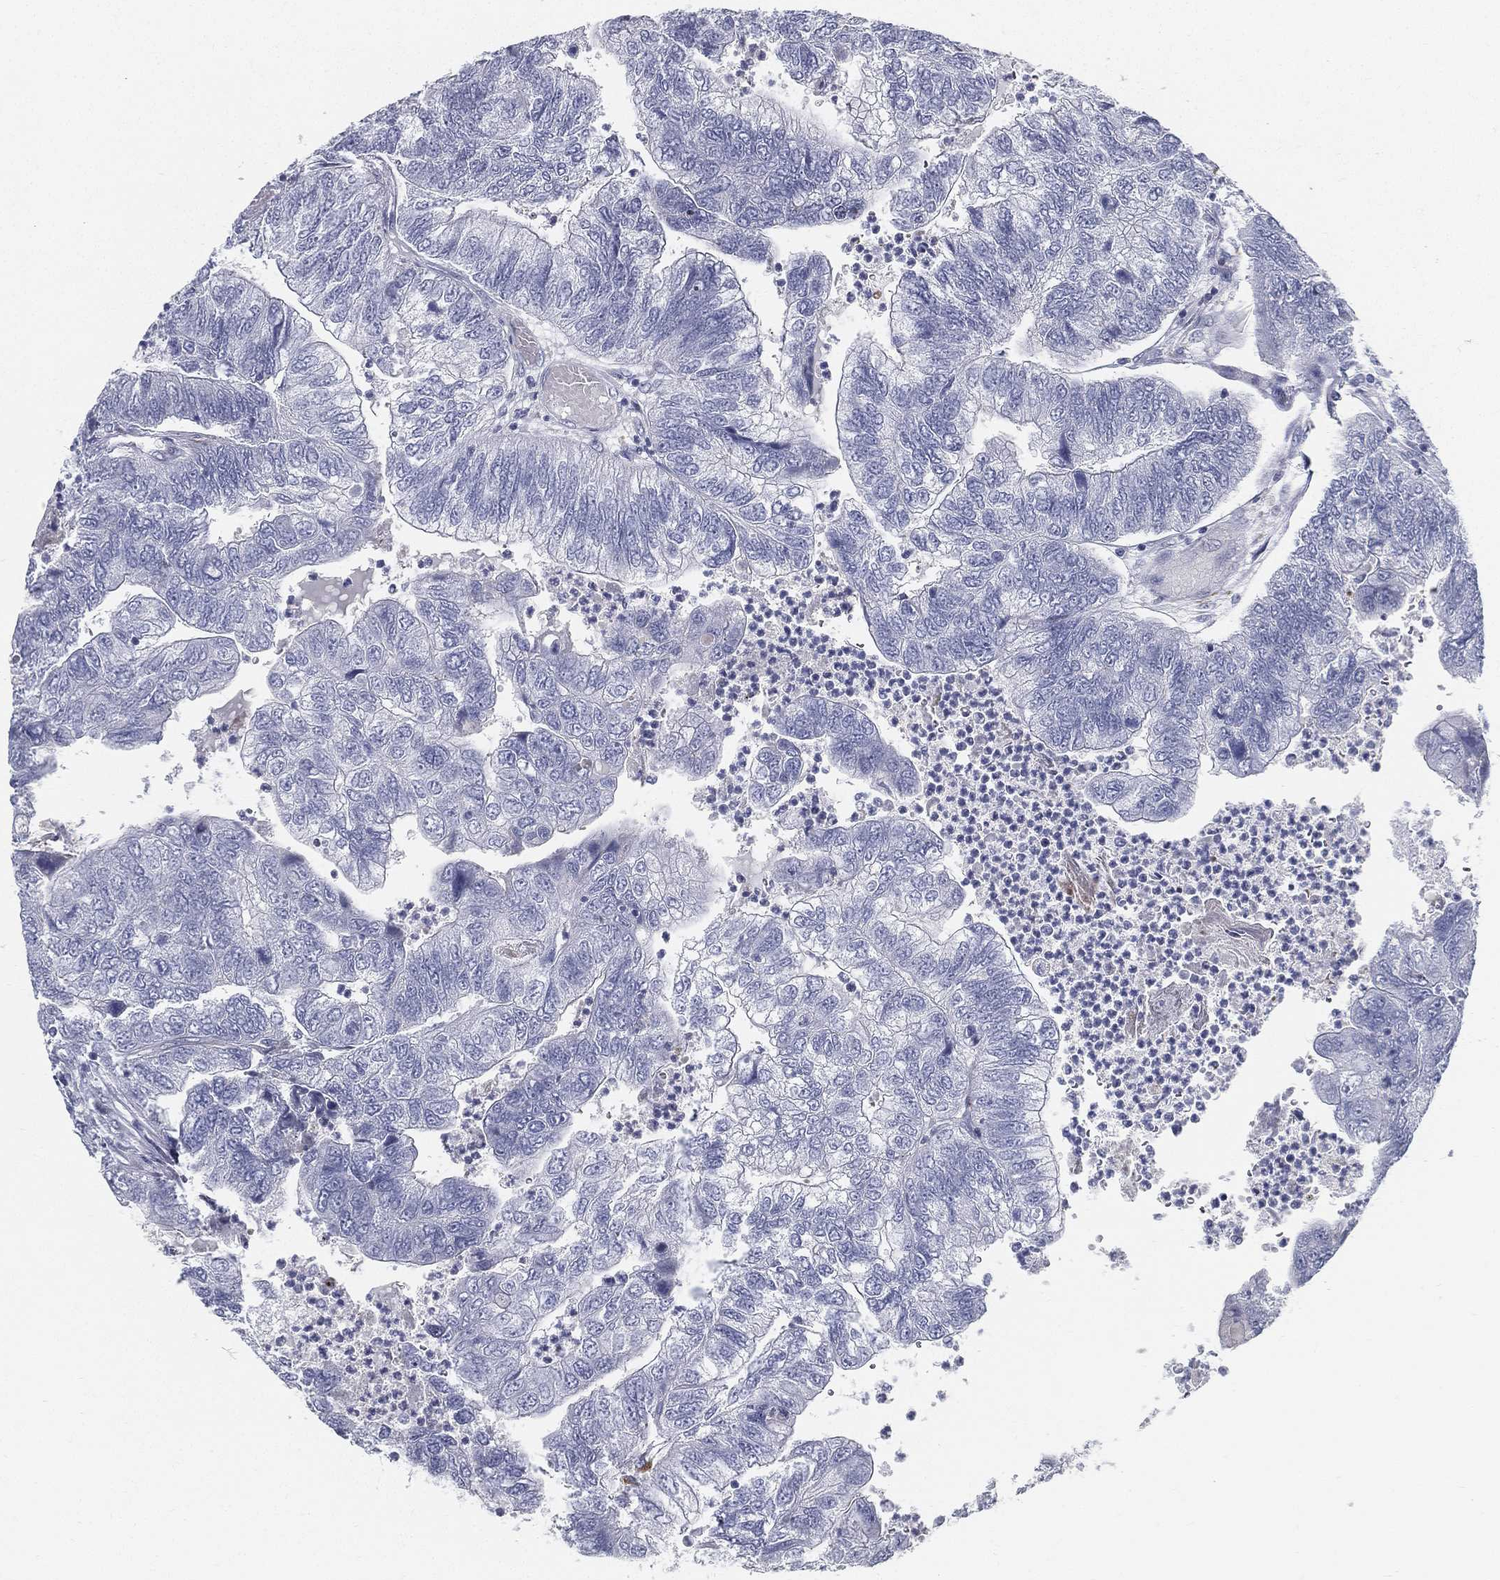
{"staining": {"intensity": "negative", "quantity": "none", "location": "none"}, "tissue": "colorectal cancer", "cell_type": "Tumor cells", "image_type": "cancer", "snomed": [{"axis": "morphology", "description": "Adenocarcinoma, NOS"}, {"axis": "topography", "description": "Colon"}], "caption": "Tumor cells show no significant protein positivity in colorectal cancer (adenocarcinoma). Nuclei are stained in blue.", "gene": "SPPL2C", "patient": {"sex": "female", "age": 67}}